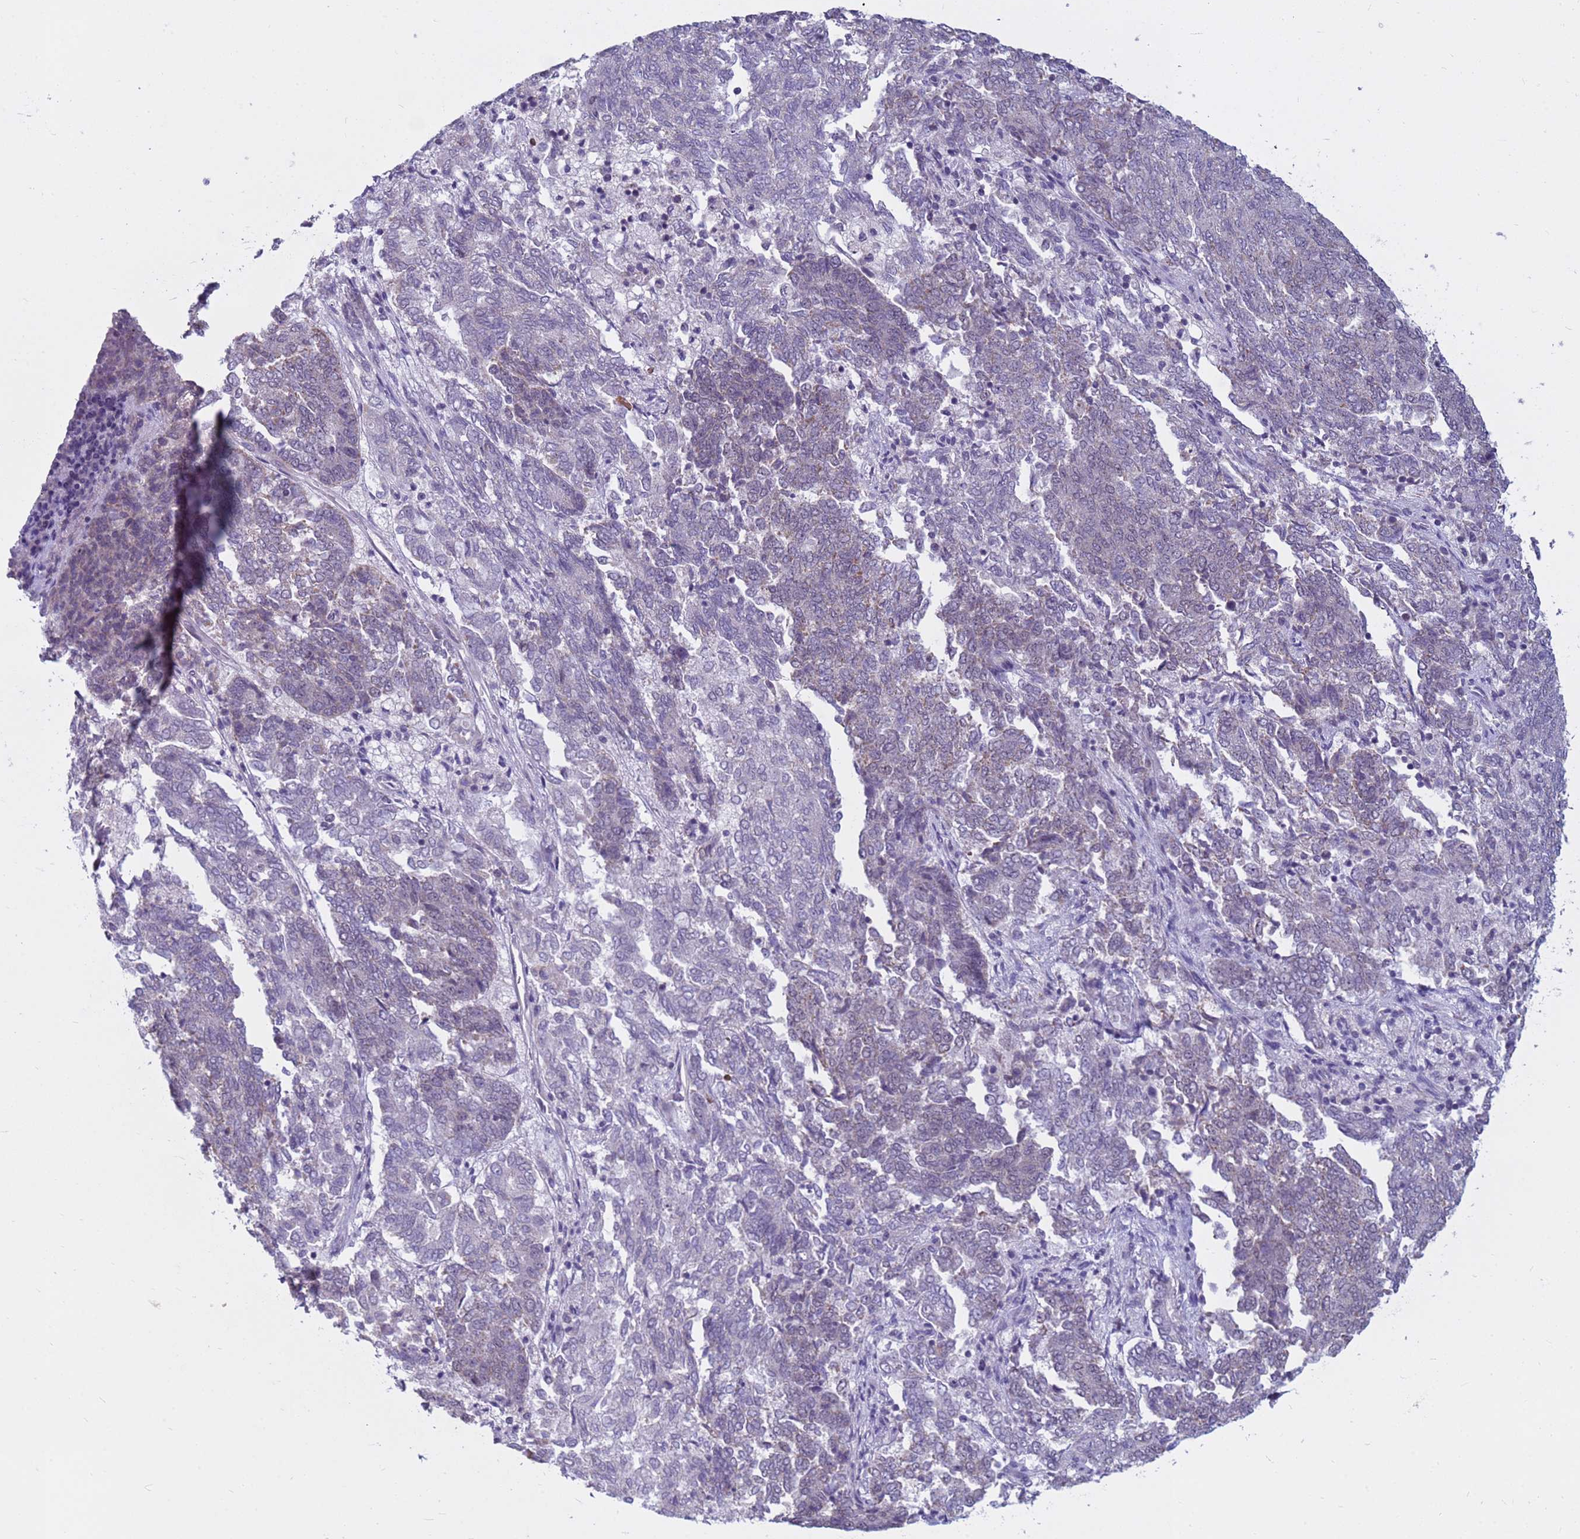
{"staining": {"intensity": "negative", "quantity": "none", "location": "none"}, "tissue": "endometrial cancer", "cell_type": "Tumor cells", "image_type": "cancer", "snomed": [{"axis": "morphology", "description": "Adenocarcinoma, NOS"}, {"axis": "topography", "description": "Endometrium"}], "caption": "Immunohistochemistry of adenocarcinoma (endometrial) reveals no staining in tumor cells. (DAB immunohistochemistry (IHC), high magnification).", "gene": "CDK2AP2", "patient": {"sex": "female", "age": 80}}